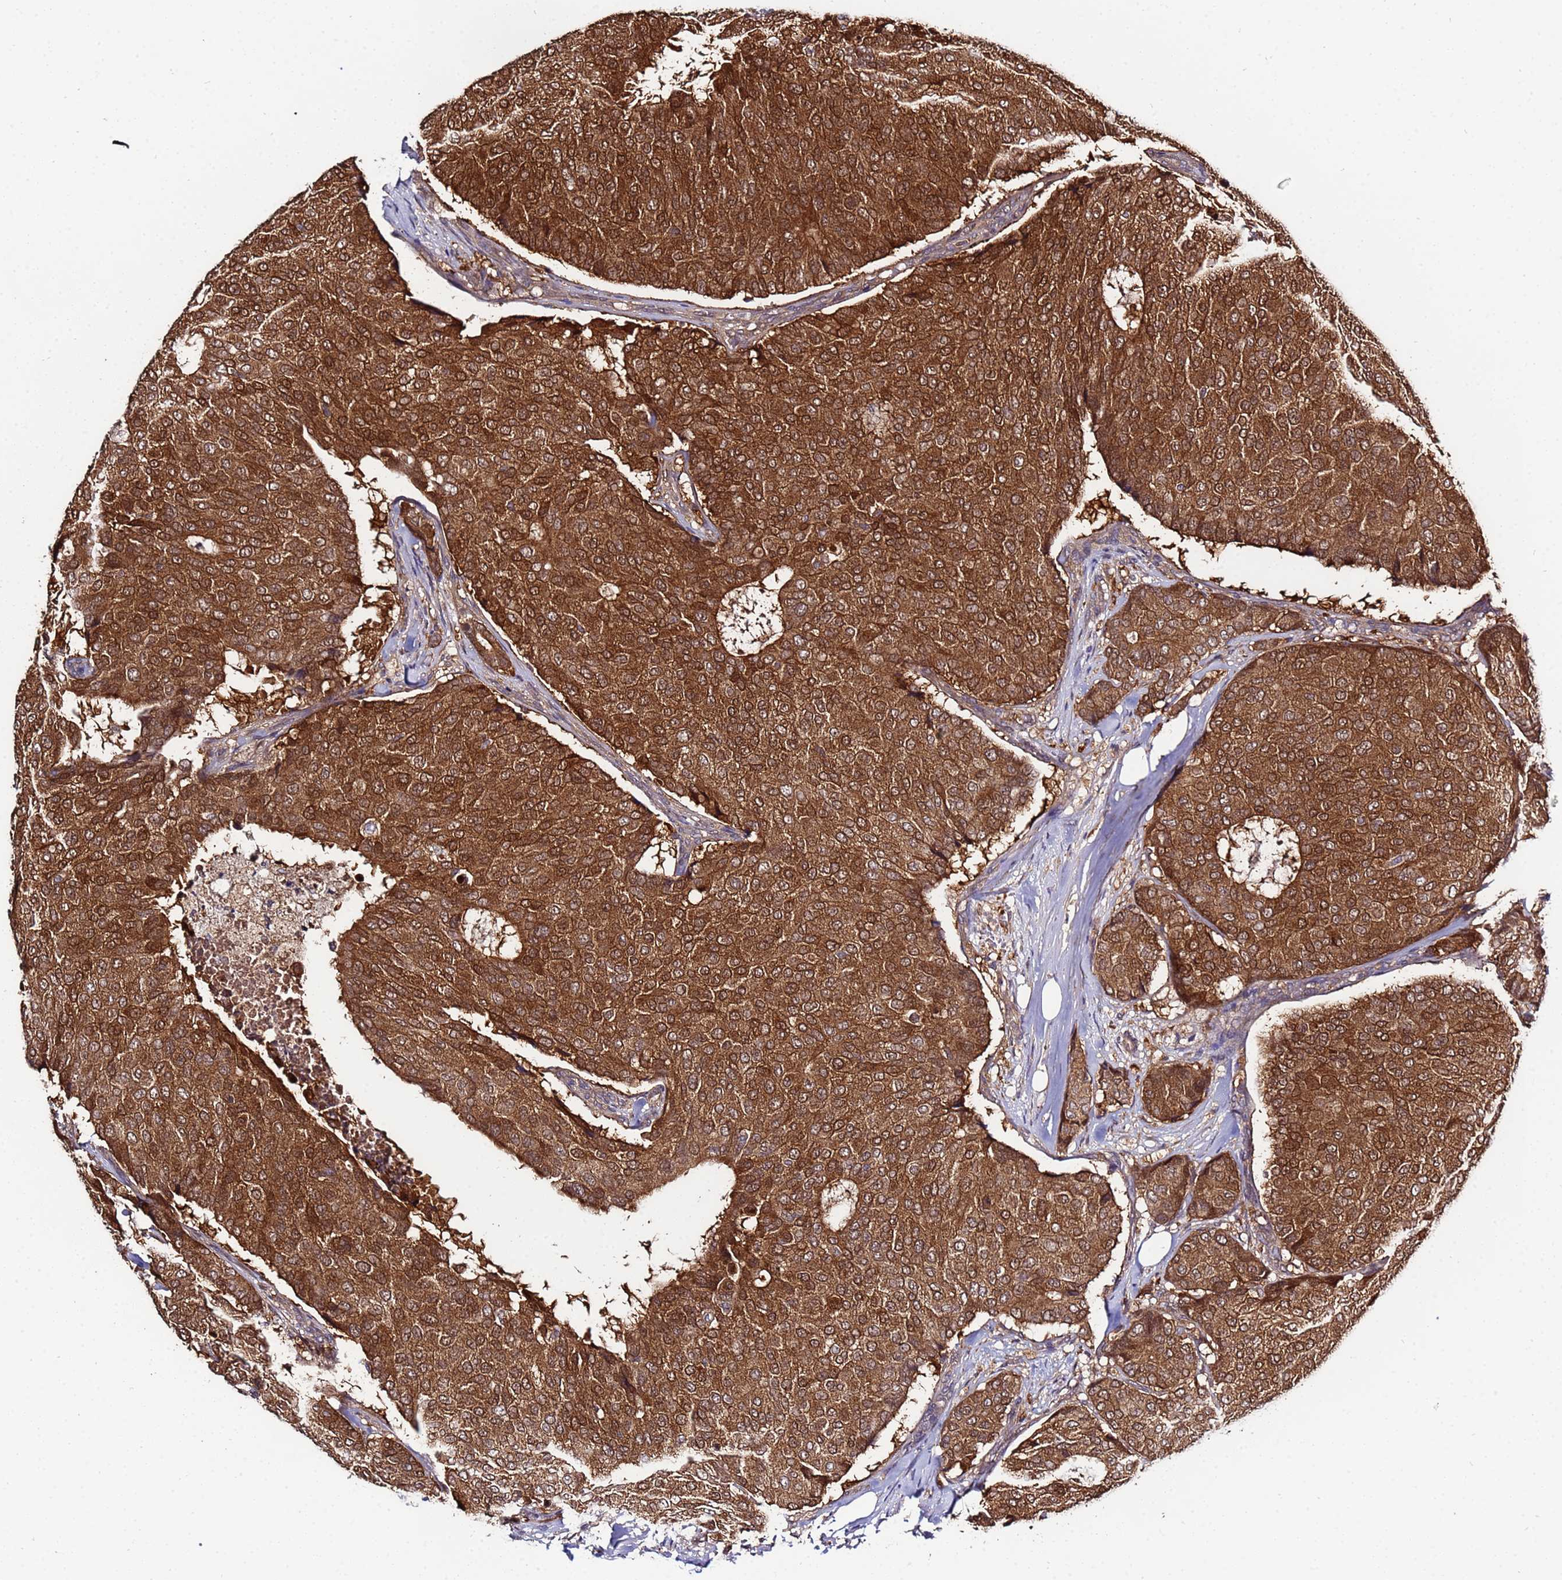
{"staining": {"intensity": "moderate", "quantity": ">75%", "location": "cytoplasmic/membranous,nuclear"}, "tissue": "breast cancer", "cell_type": "Tumor cells", "image_type": "cancer", "snomed": [{"axis": "morphology", "description": "Duct carcinoma"}, {"axis": "topography", "description": "Breast"}], "caption": "IHC of human breast infiltrating ductal carcinoma shows medium levels of moderate cytoplasmic/membranous and nuclear staining in about >75% of tumor cells.", "gene": "NAXE", "patient": {"sex": "female", "age": 75}}